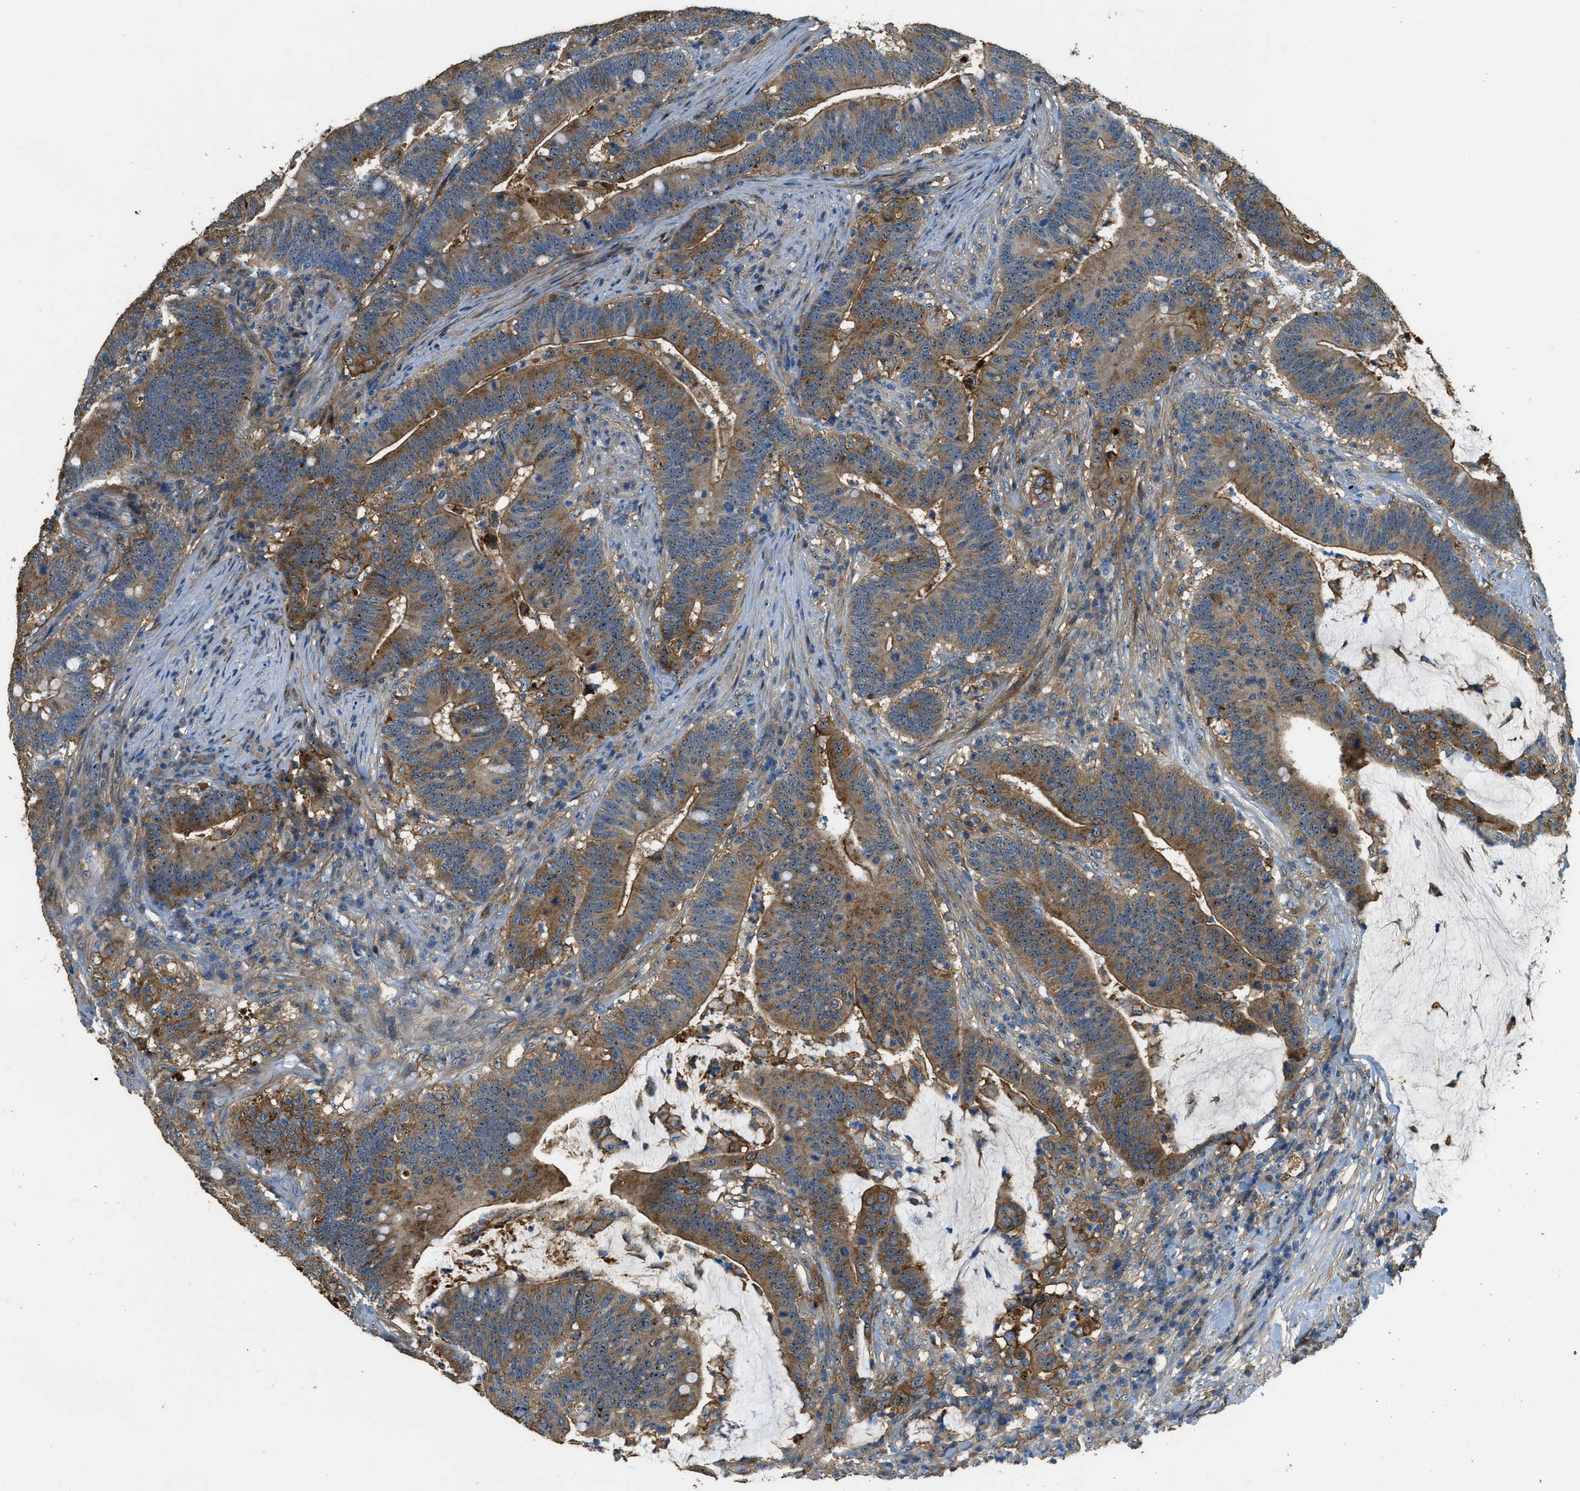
{"staining": {"intensity": "moderate", "quantity": ">75%", "location": "cytoplasmic/membranous"}, "tissue": "colorectal cancer", "cell_type": "Tumor cells", "image_type": "cancer", "snomed": [{"axis": "morphology", "description": "Normal tissue, NOS"}, {"axis": "morphology", "description": "Adenocarcinoma, NOS"}, {"axis": "topography", "description": "Colon"}], "caption": "Adenocarcinoma (colorectal) tissue exhibits moderate cytoplasmic/membranous staining in approximately >75% of tumor cells (brown staining indicates protein expression, while blue staining denotes nuclei).", "gene": "OSMR", "patient": {"sex": "female", "age": 66}}